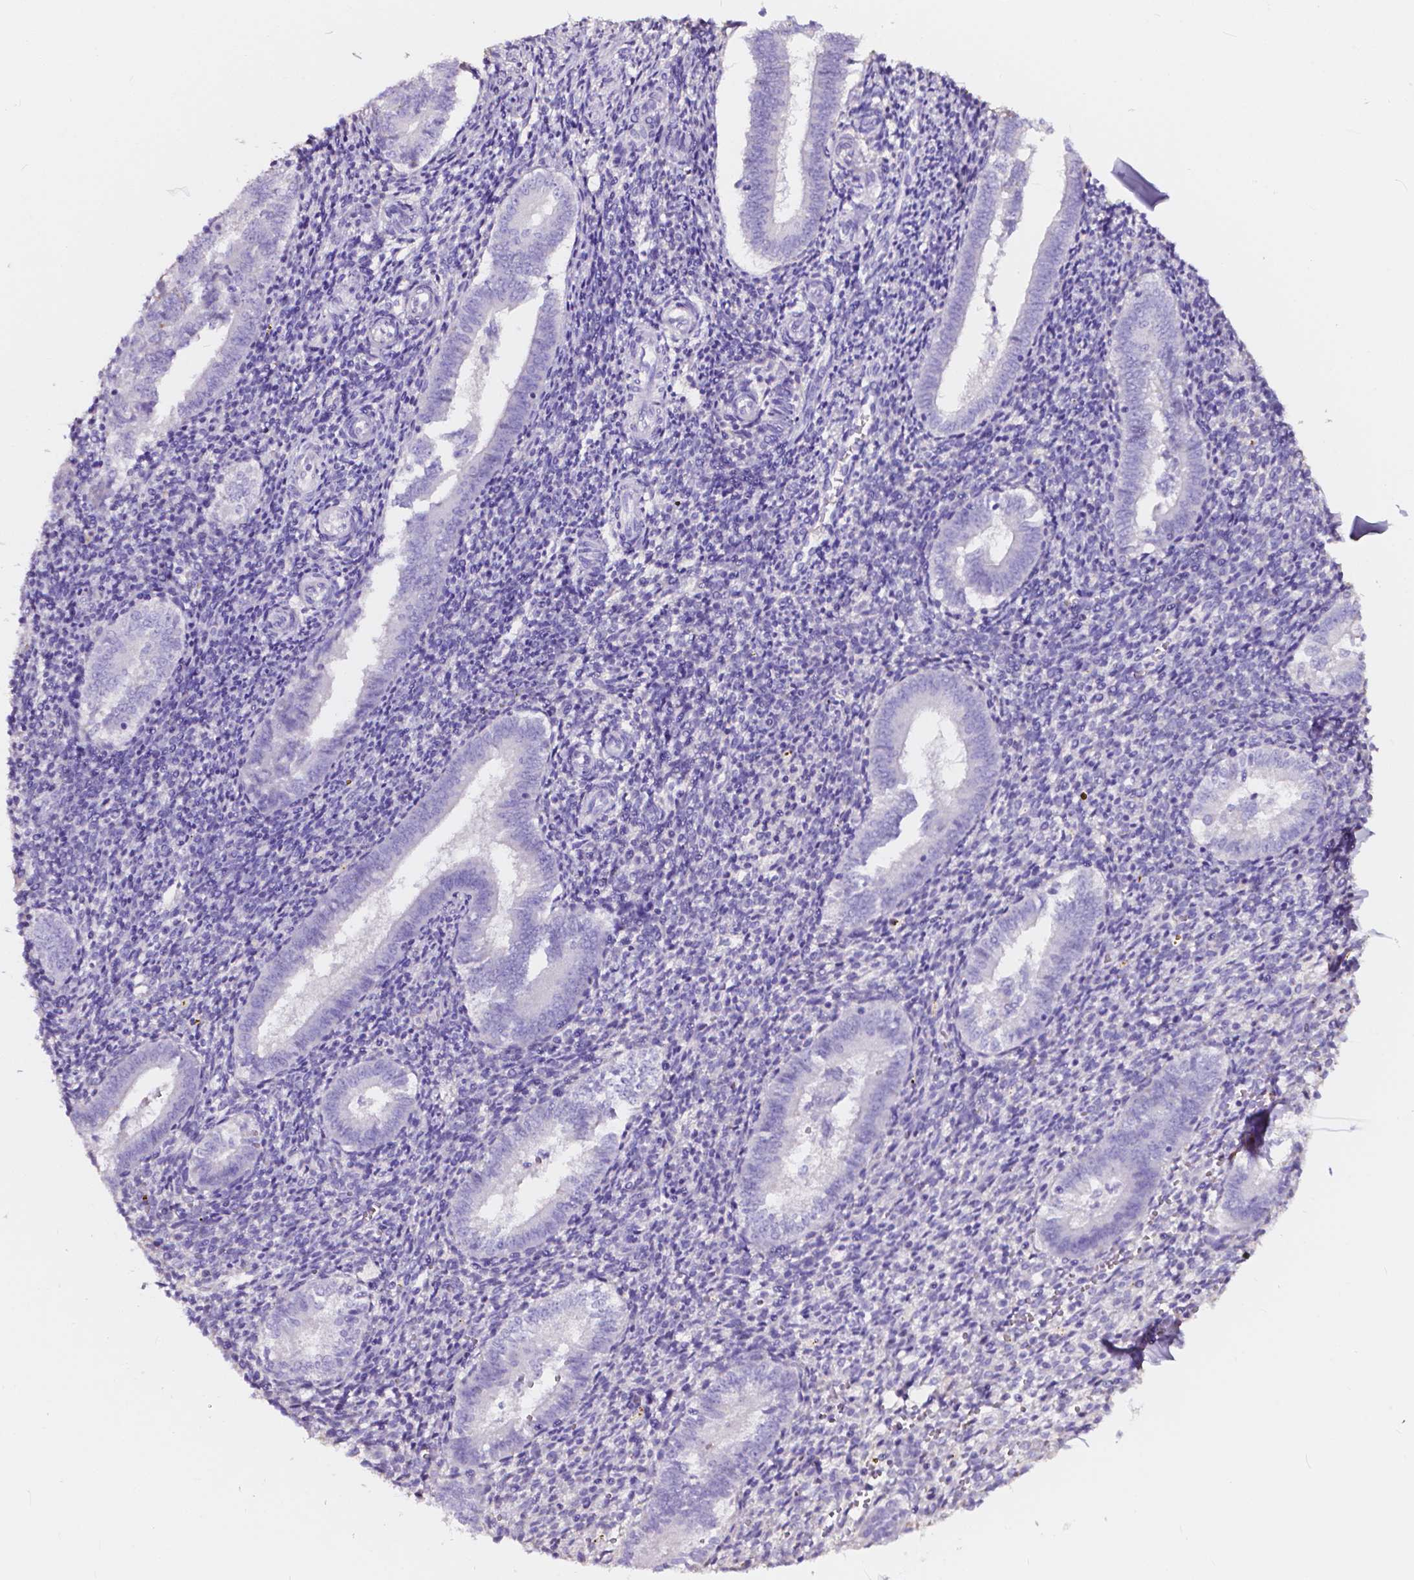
{"staining": {"intensity": "negative", "quantity": "none", "location": "none"}, "tissue": "endometrium", "cell_type": "Cells in endometrial stroma", "image_type": "normal", "snomed": [{"axis": "morphology", "description": "Normal tissue, NOS"}, {"axis": "topography", "description": "Endometrium"}], "caption": "IHC of normal human endometrium reveals no positivity in cells in endometrial stroma. (DAB IHC with hematoxylin counter stain).", "gene": "CLSTN2", "patient": {"sex": "female", "age": 25}}